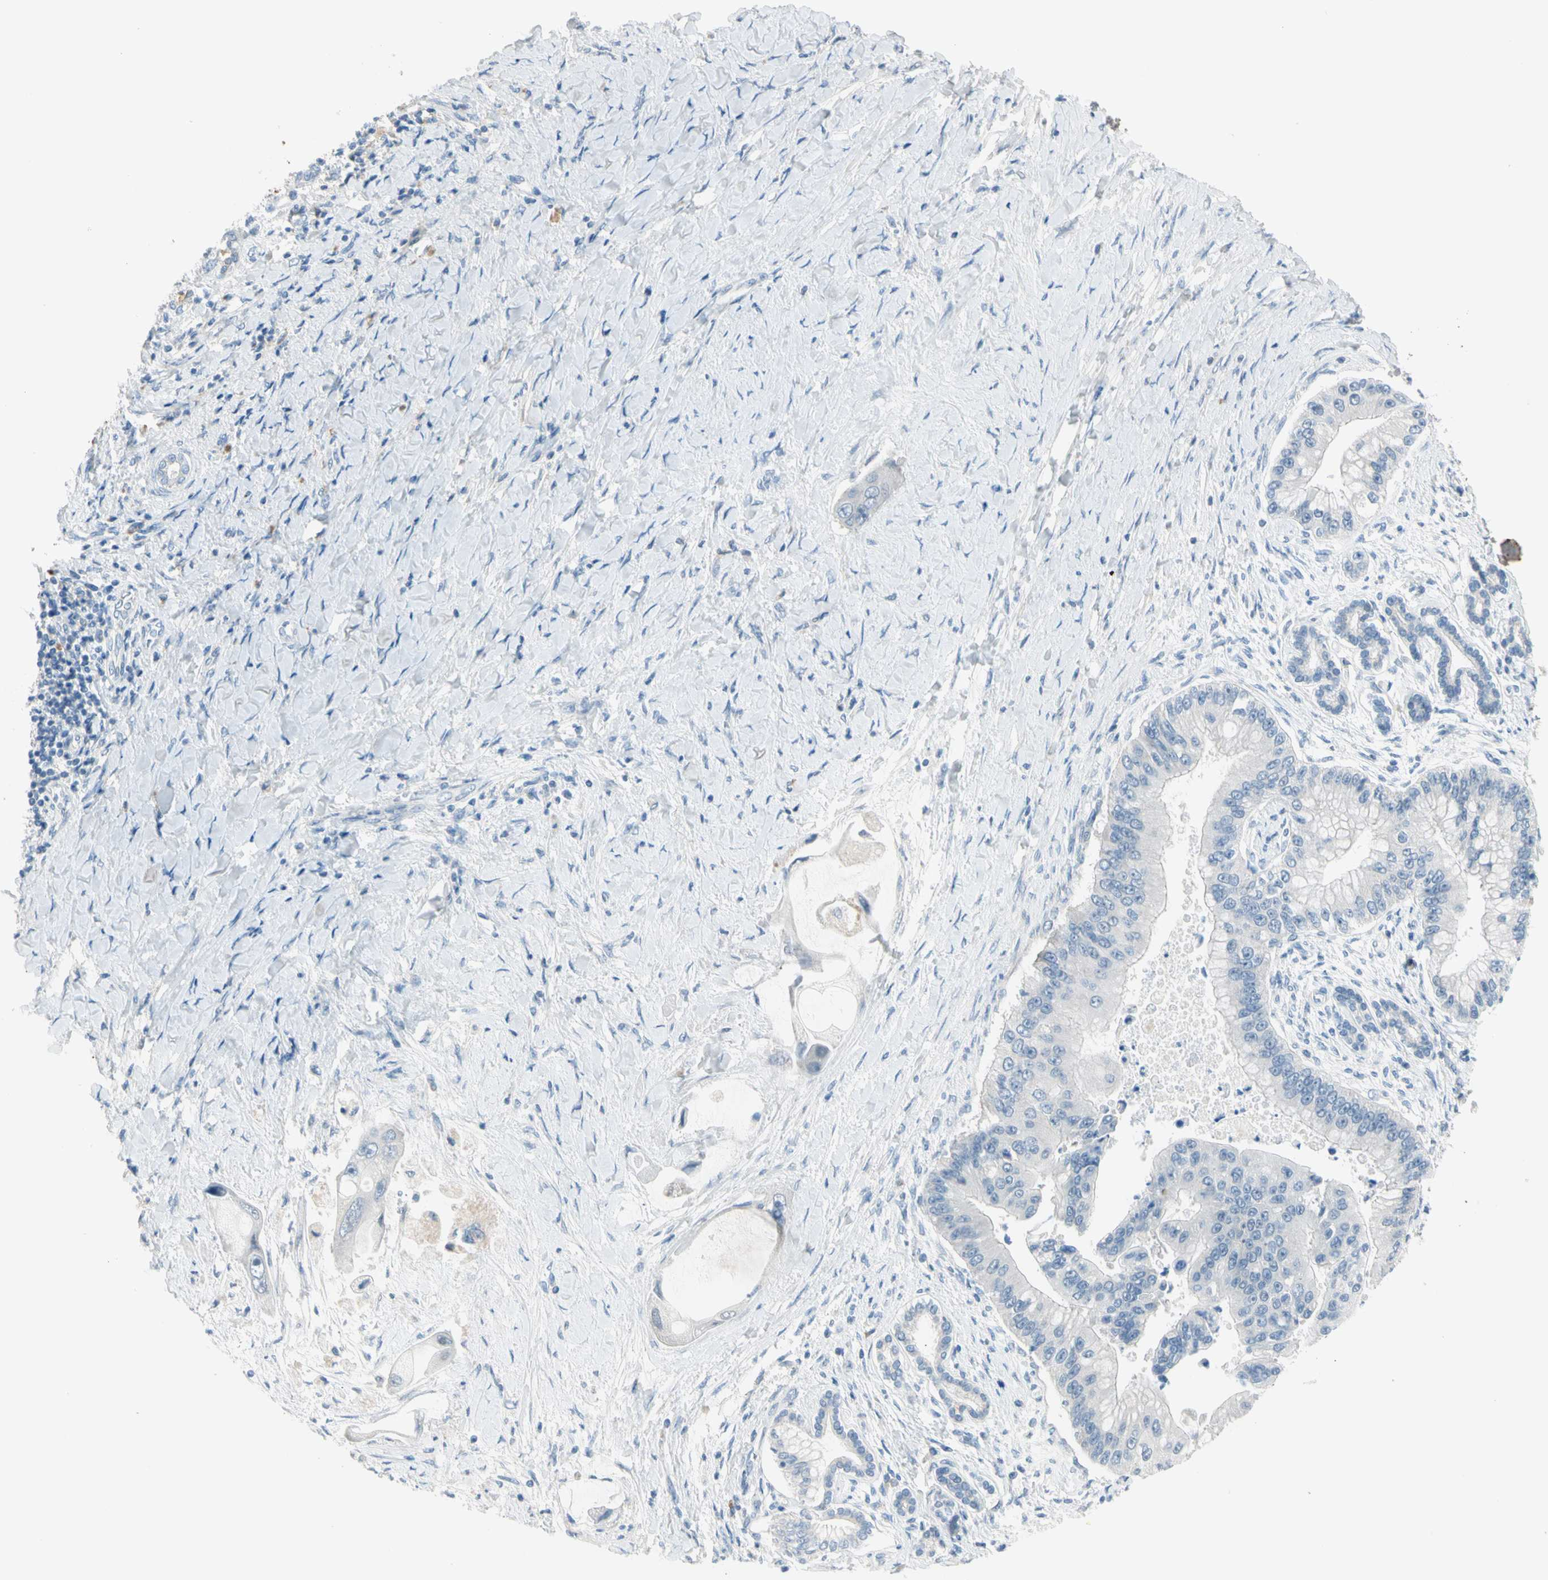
{"staining": {"intensity": "negative", "quantity": "none", "location": "none"}, "tissue": "liver cancer", "cell_type": "Tumor cells", "image_type": "cancer", "snomed": [{"axis": "morphology", "description": "Normal tissue, NOS"}, {"axis": "morphology", "description": "Cholangiocarcinoma"}, {"axis": "topography", "description": "Liver"}, {"axis": "topography", "description": "Peripheral nerve tissue"}], "caption": "Image shows no significant protein positivity in tumor cells of cholangiocarcinoma (liver).", "gene": "SERPIND1", "patient": {"sex": "male", "age": 50}}